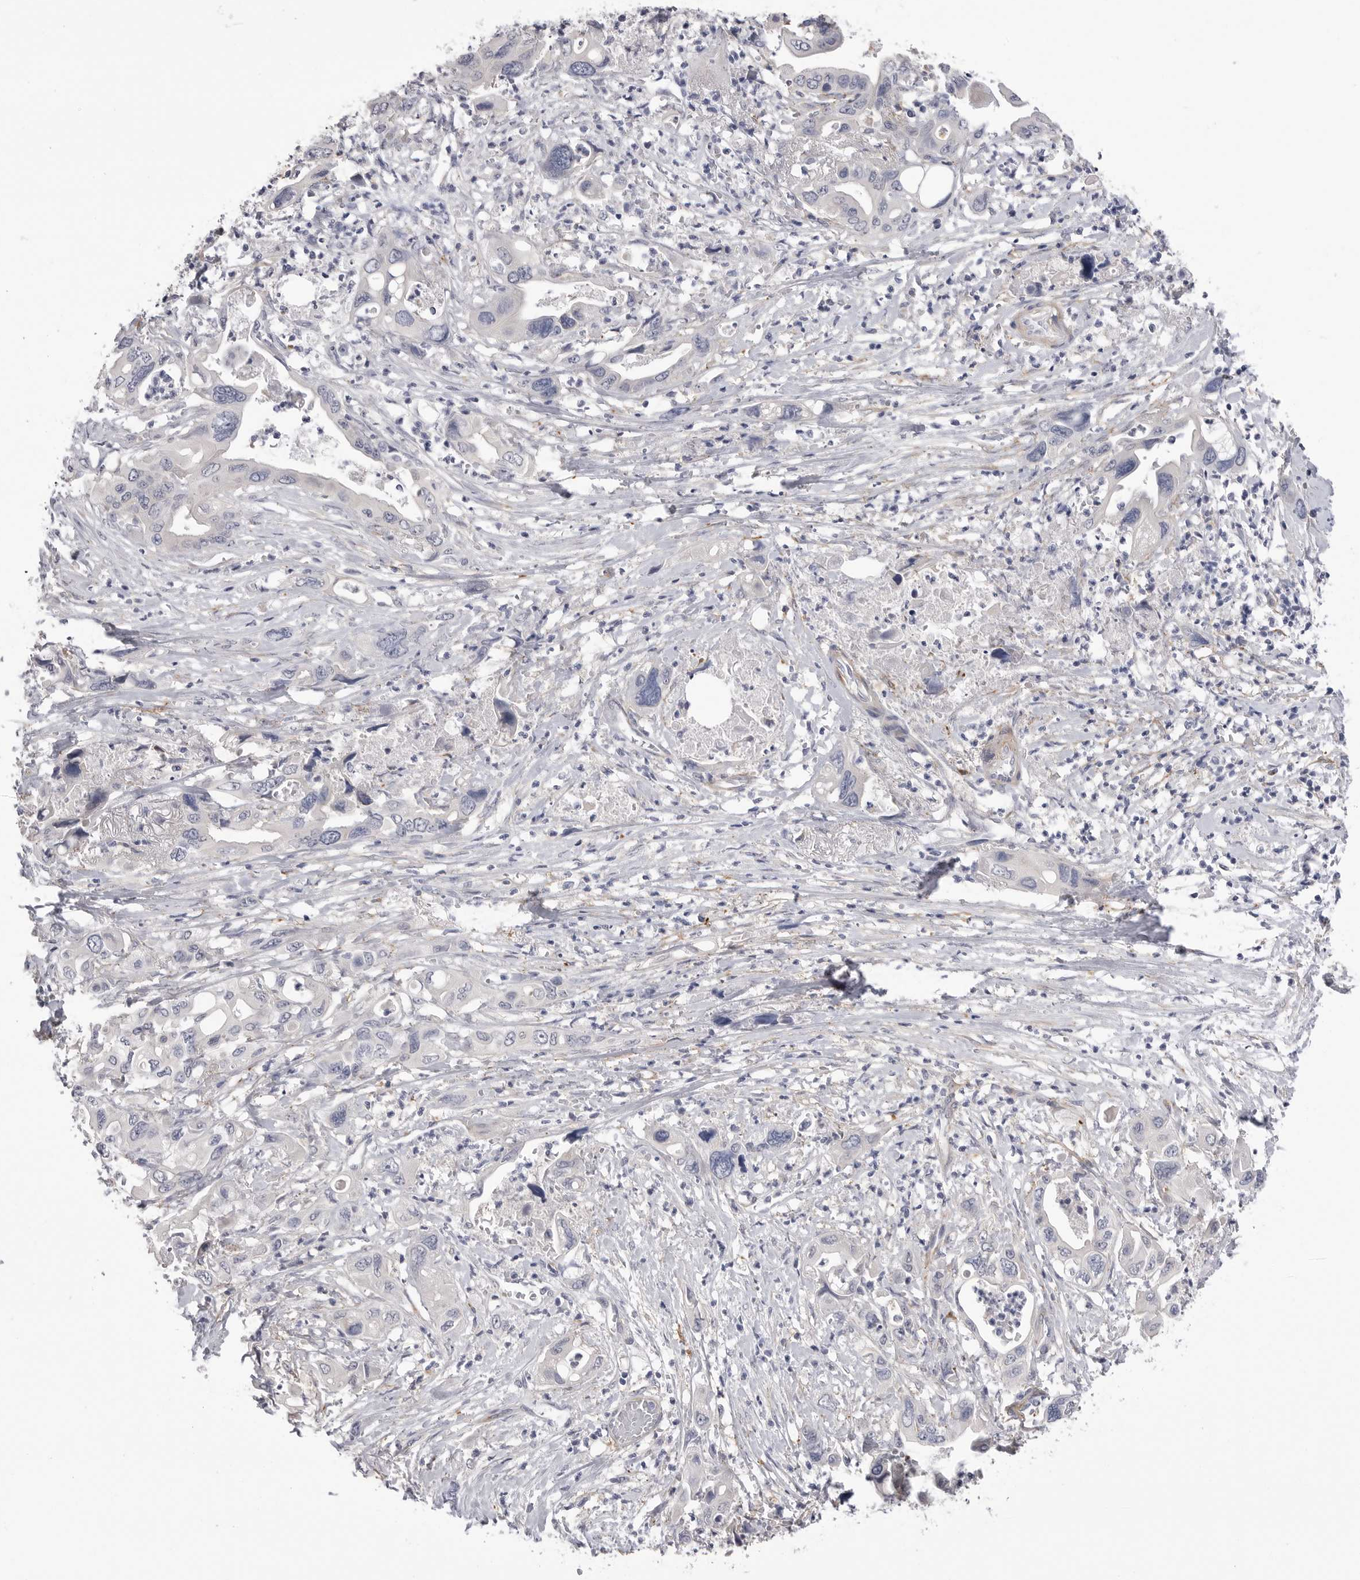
{"staining": {"intensity": "negative", "quantity": "none", "location": "none"}, "tissue": "pancreatic cancer", "cell_type": "Tumor cells", "image_type": "cancer", "snomed": [{"axis": "morphology", "description": "Adenocarcinoma, NOS"}, {"axis": "topography", "description": "Pancreas"}], "caption": "A high-resolution micrograph shows IHC staining of adenocarcinoma (pancreatic), which shows no significant expression in tumor cells. Nuclei are stained in blue.", "gene": "AKAP12", "patient": {"sex": "male", "age": 66}}